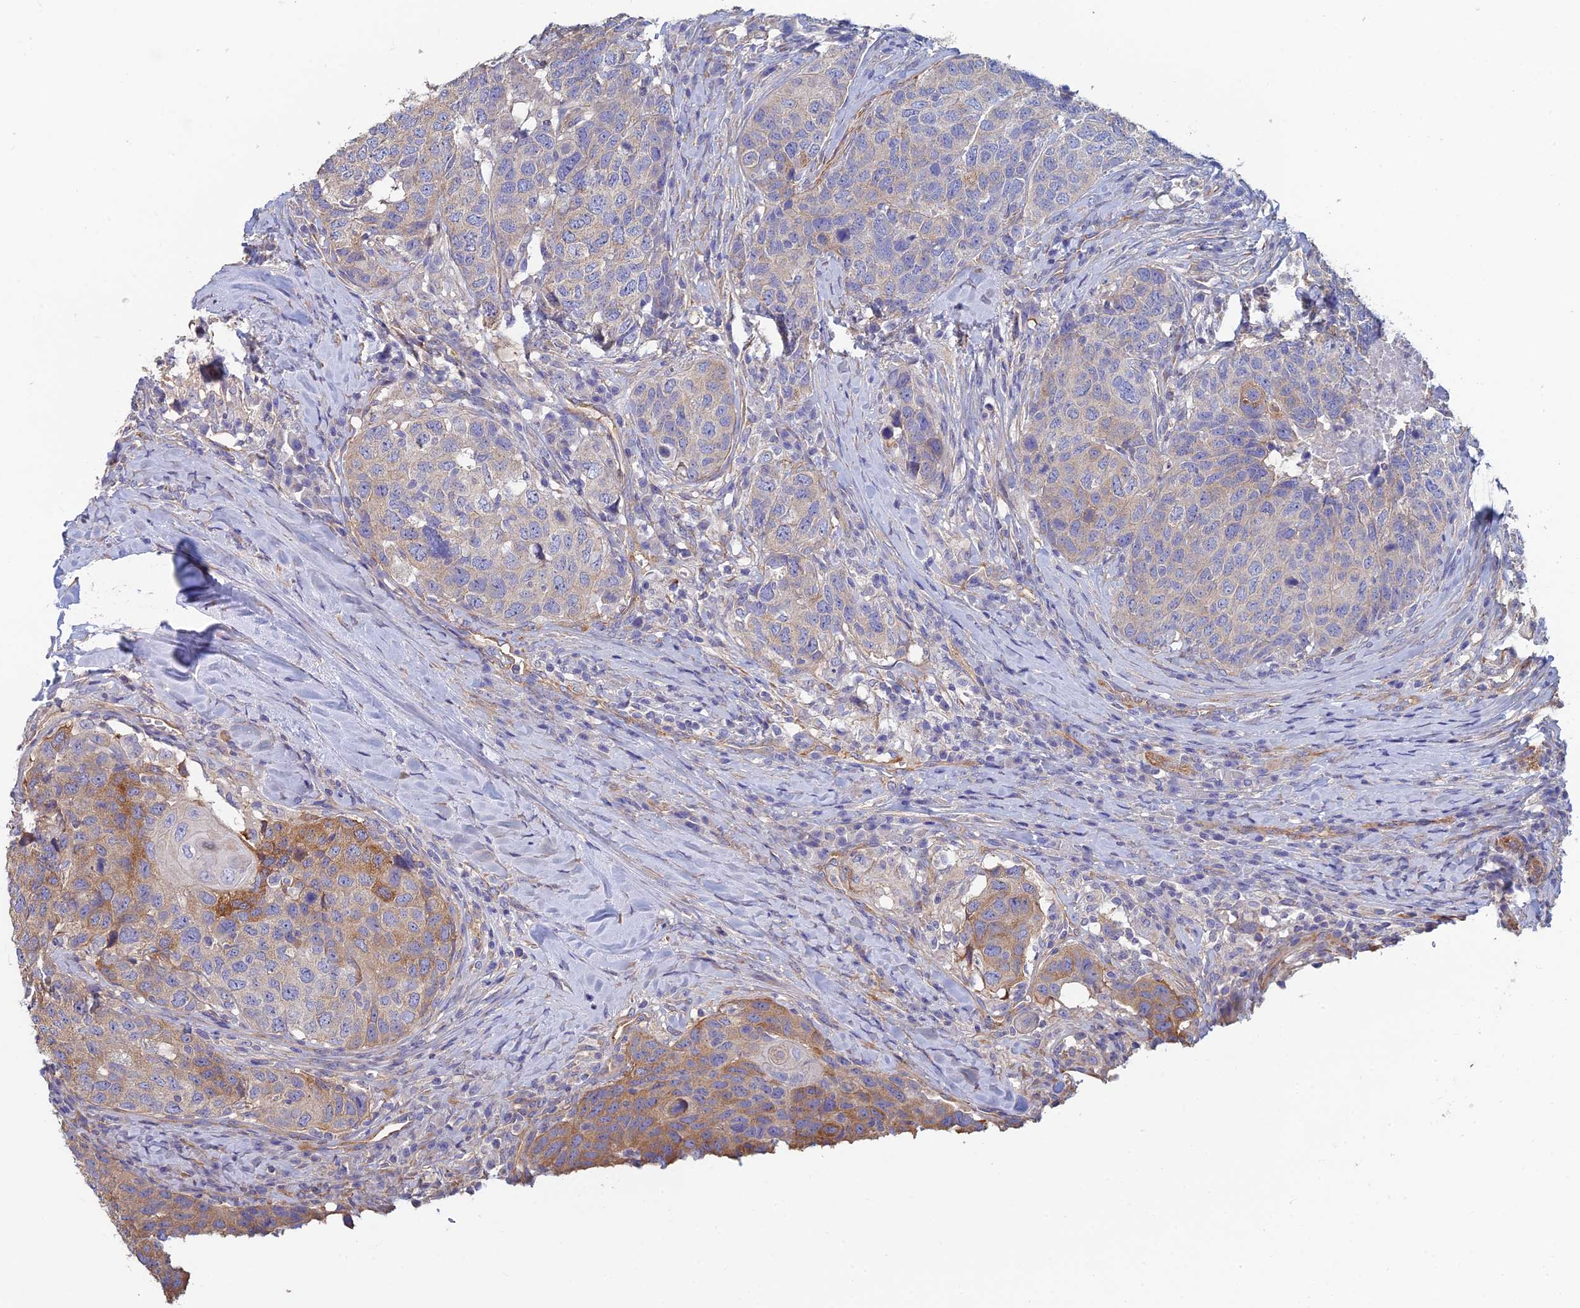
{"staining": {"intensity": "moderate", "quantity": "<25%", "location": "cytoplasmic/membranous"}, "tissue": "head and neck cancer", "cell_type": "Tumor cells", "image_type": "cancer", "snomed": [{"axis": "morphology", "description": "Squamous cell carcinoma, NOS"}, {"axis": "topography", "description": "Head-Neck"}], "caption": "Head and neck squamous cell carcinoma stained with DAB immunohistochemistry exhibits low levels of moderate cytoplasmic/membranous positivity in about <25% of tumor cells.", "gene": "PCDHA5", "patient": {"sex": "male", "age": 66}}